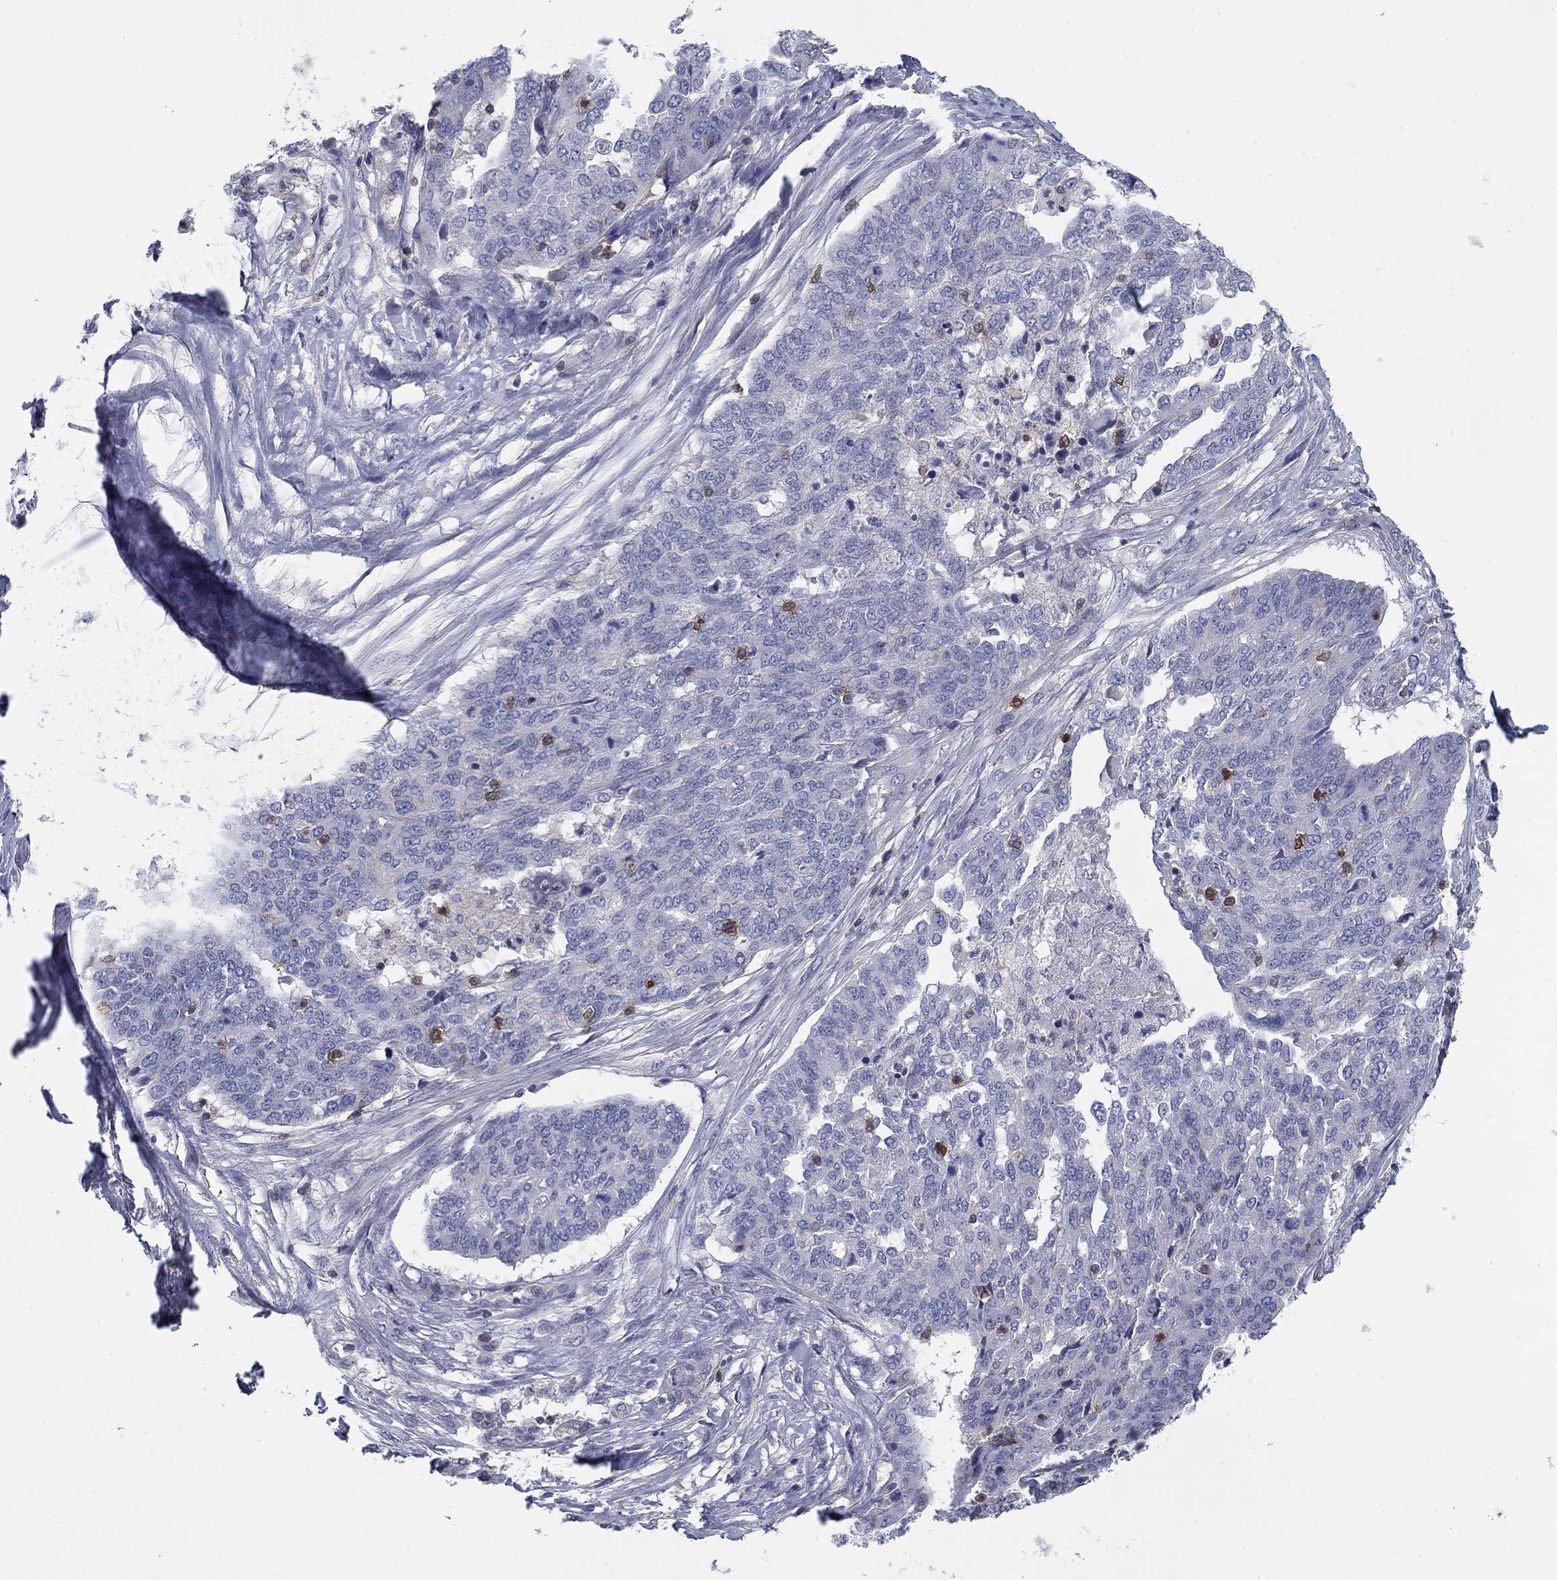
{"staining": {"intensity": "negative", "quantity": "none", "location": "none"}, "tissue": "ovarian cancer", "cell_type": "Tumor cells", "image_type": "cancer", "snomed": [{"axis": "morphology", "description": "Cystadenocarcinoma, serous, NOS"}, {"axis": "topography", "description": "Ovary"}], "caption": "A high-resolution histopathology image shows immunohistochemistry staining of ovarian serous cystadenocarcinoma, which reveals no significant staining in tumor cells.", "gene": "PSD4", "patient": {"sex": "female", "age": 67}}